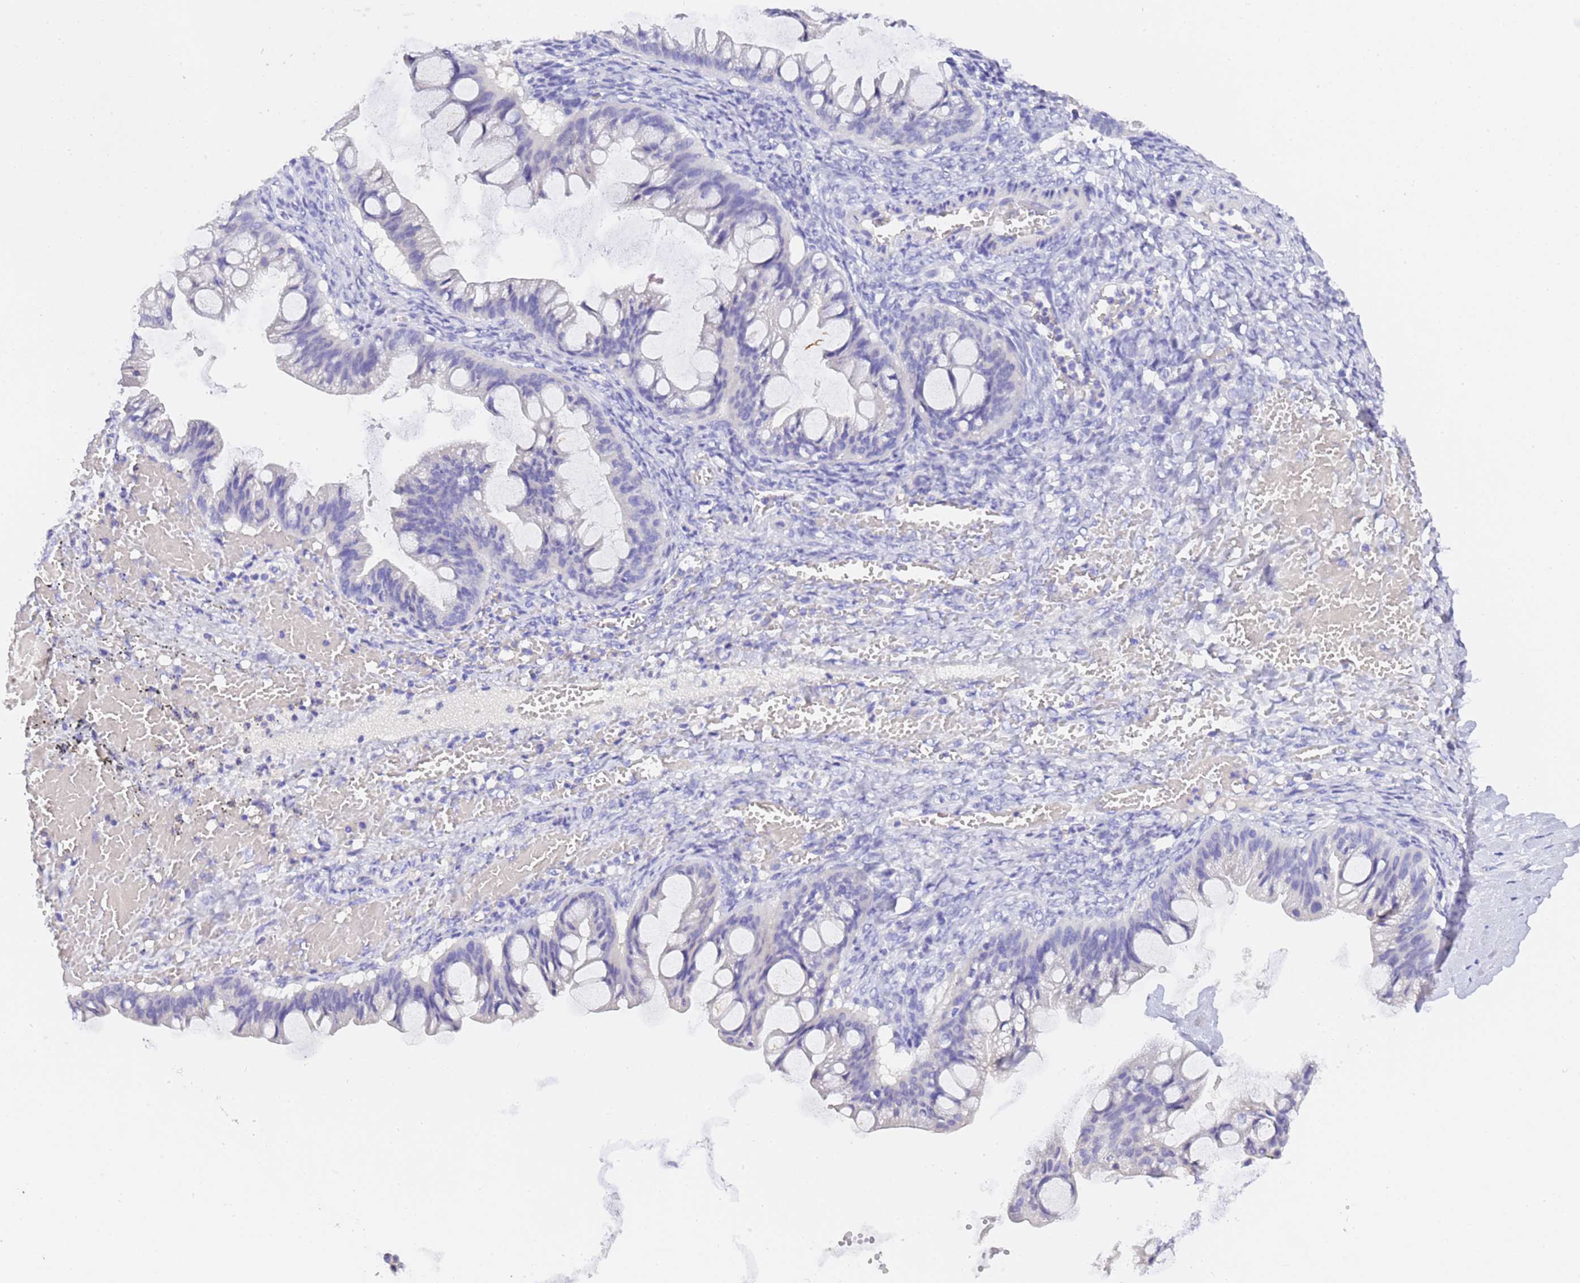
{"staining": {"intensity": "negative", "quantity": "none", "location": "none"}, "tissue": "ovarian cancer", "cell_type": "Tumor cells", "image_type": "cancer", "snomed": [{"axis": "morphology", "description": "Cystadenocarcinoma, mucinous, NOS"}, {"axis": "topography", "description": "Ovary"}], "caption": "This is an immunohistochemistry image of human ovarian mucinous cystadenocarcinoma. There is no positivity in tumor cells.", "gene": "GABRA1", "patient": {"sex": "female", "age": 73}}